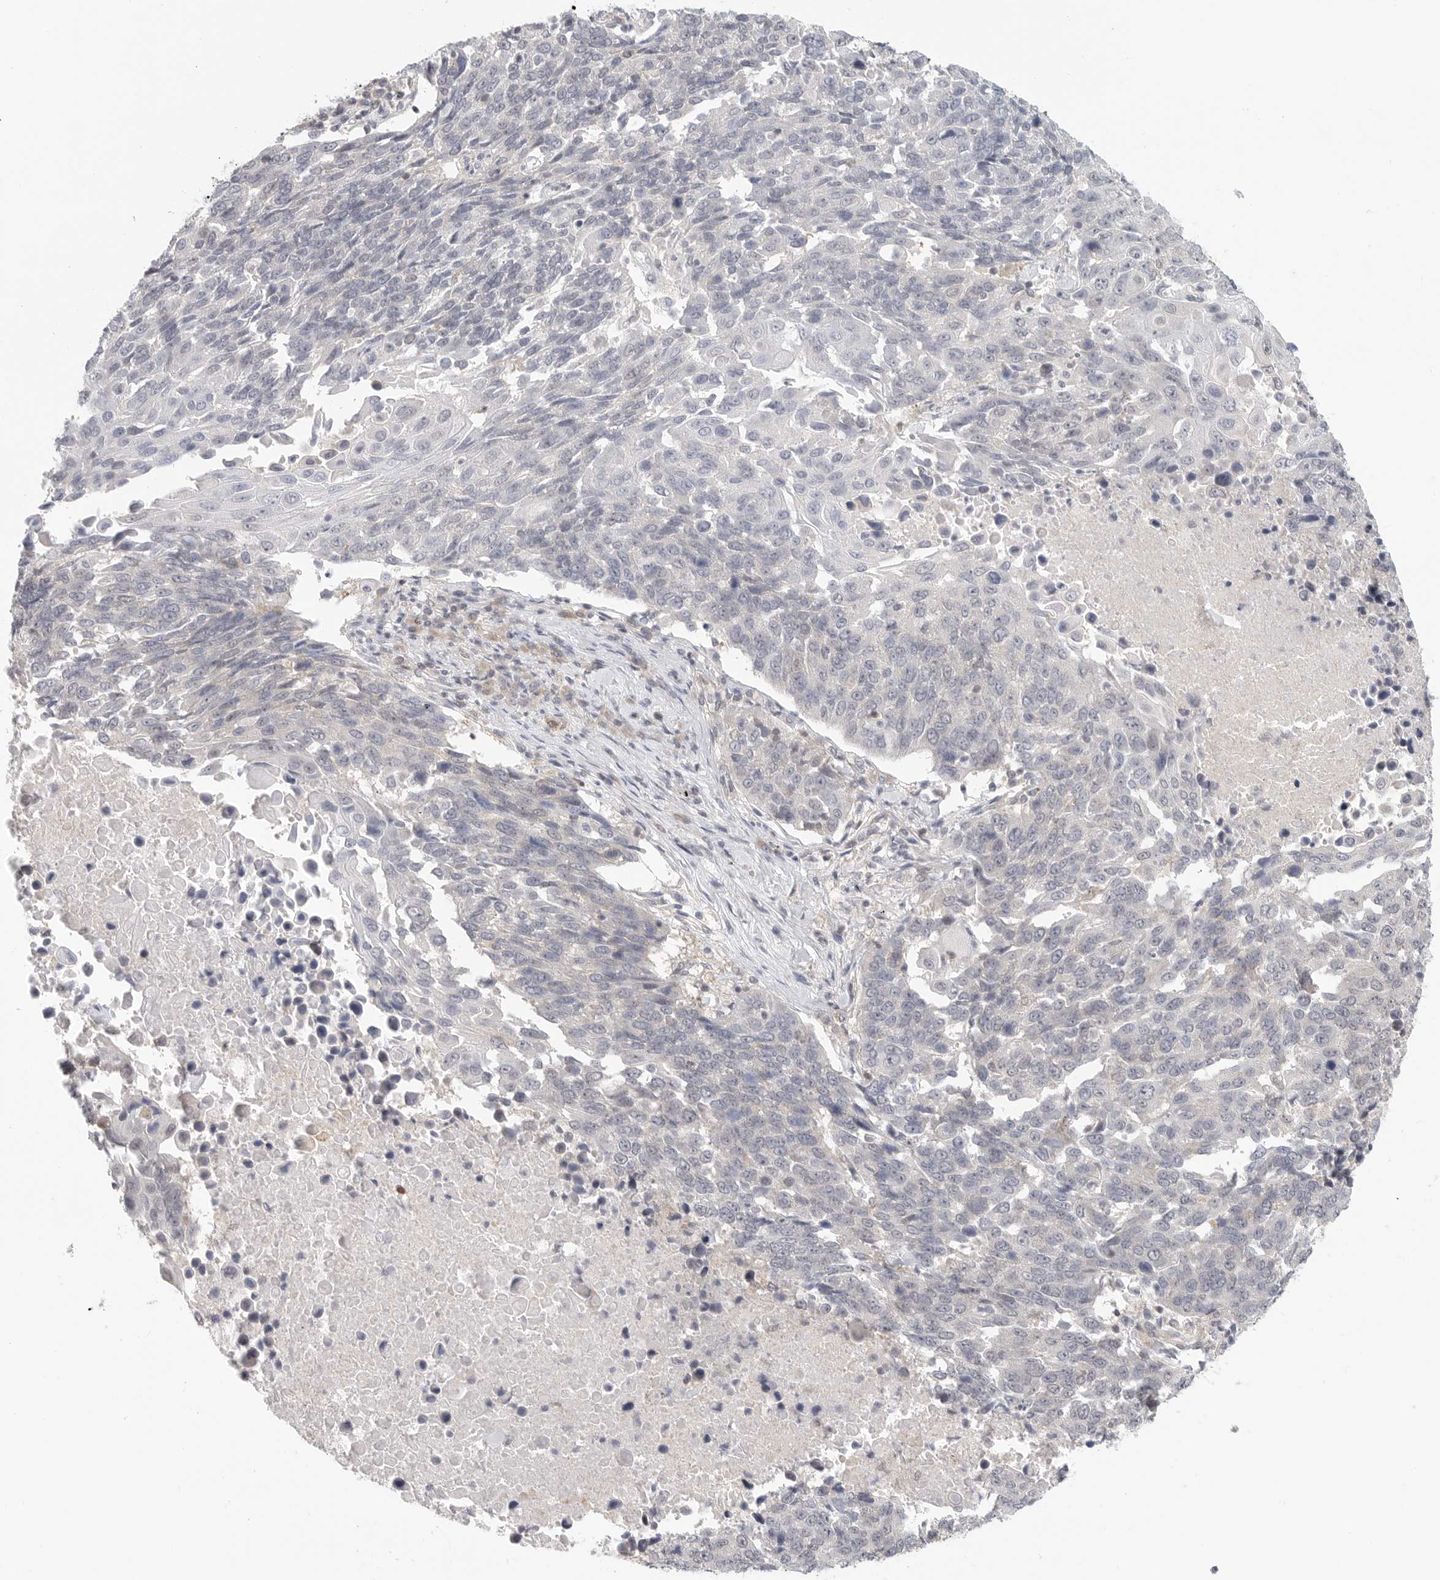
{"staining": {"intensity": "negative", "quantity": "none", "location": "none"}, "tissue": "lung cancer", "cell_type": "Tumor cells", "image_type": "cancer", "snomed": [{"axis": "morphology", "description": "Squamous cell carcinoma, NOS"}, {"axis": "topography", "description": "Lung"}], "caption": "Lung cancer (squamous cell carcinoma) stained for a protein using IHC displays no expression tumor cells.", "gene": "HDAC6", "patient": {"sex": "male", "age": 66}}